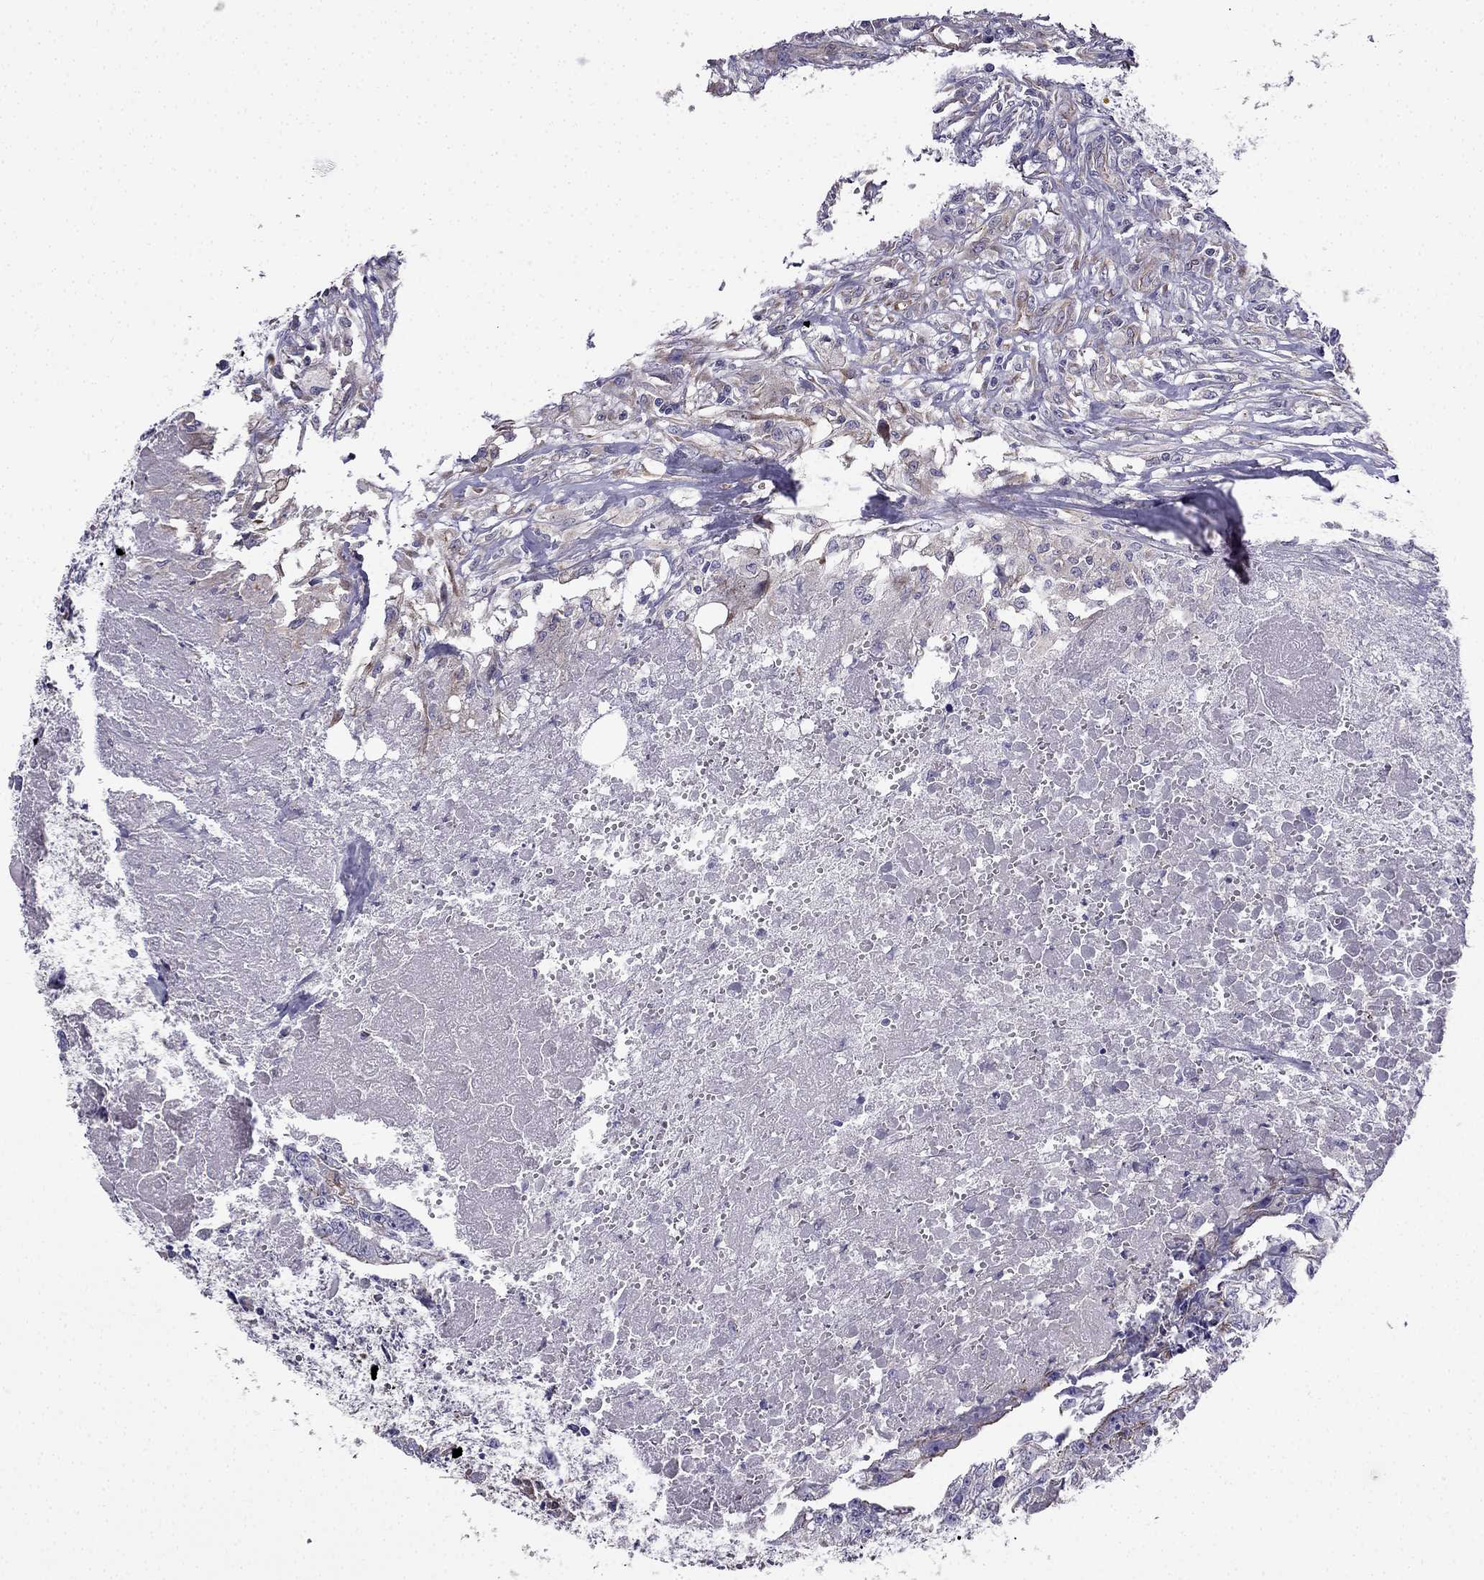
{"staining": {"intensity": "weak", "quantity": "<25%", "location": "cytoplasmic/membranous"}, "tissue": "testis cancer", "cell_type": "Tumor cells", "image_type": "cancer", "snomed": [{"axis": "morphology", "description": "Carcinoma, Embryonal, NOS"}, {"axis": "morphology", "description": "Teratoma, malignant, NOS"}, {"axis": "topography", "description": "Testis"}], "caption": "High power microscopy photomicrograph of an immunohistochemistry (IHC) photomicrograph of testis cancer (teratoma (malignant)), revealing no significant staining in tumor cells.", "gene": "ENOX1", "patient": {"sex": "male", "age": 24}}